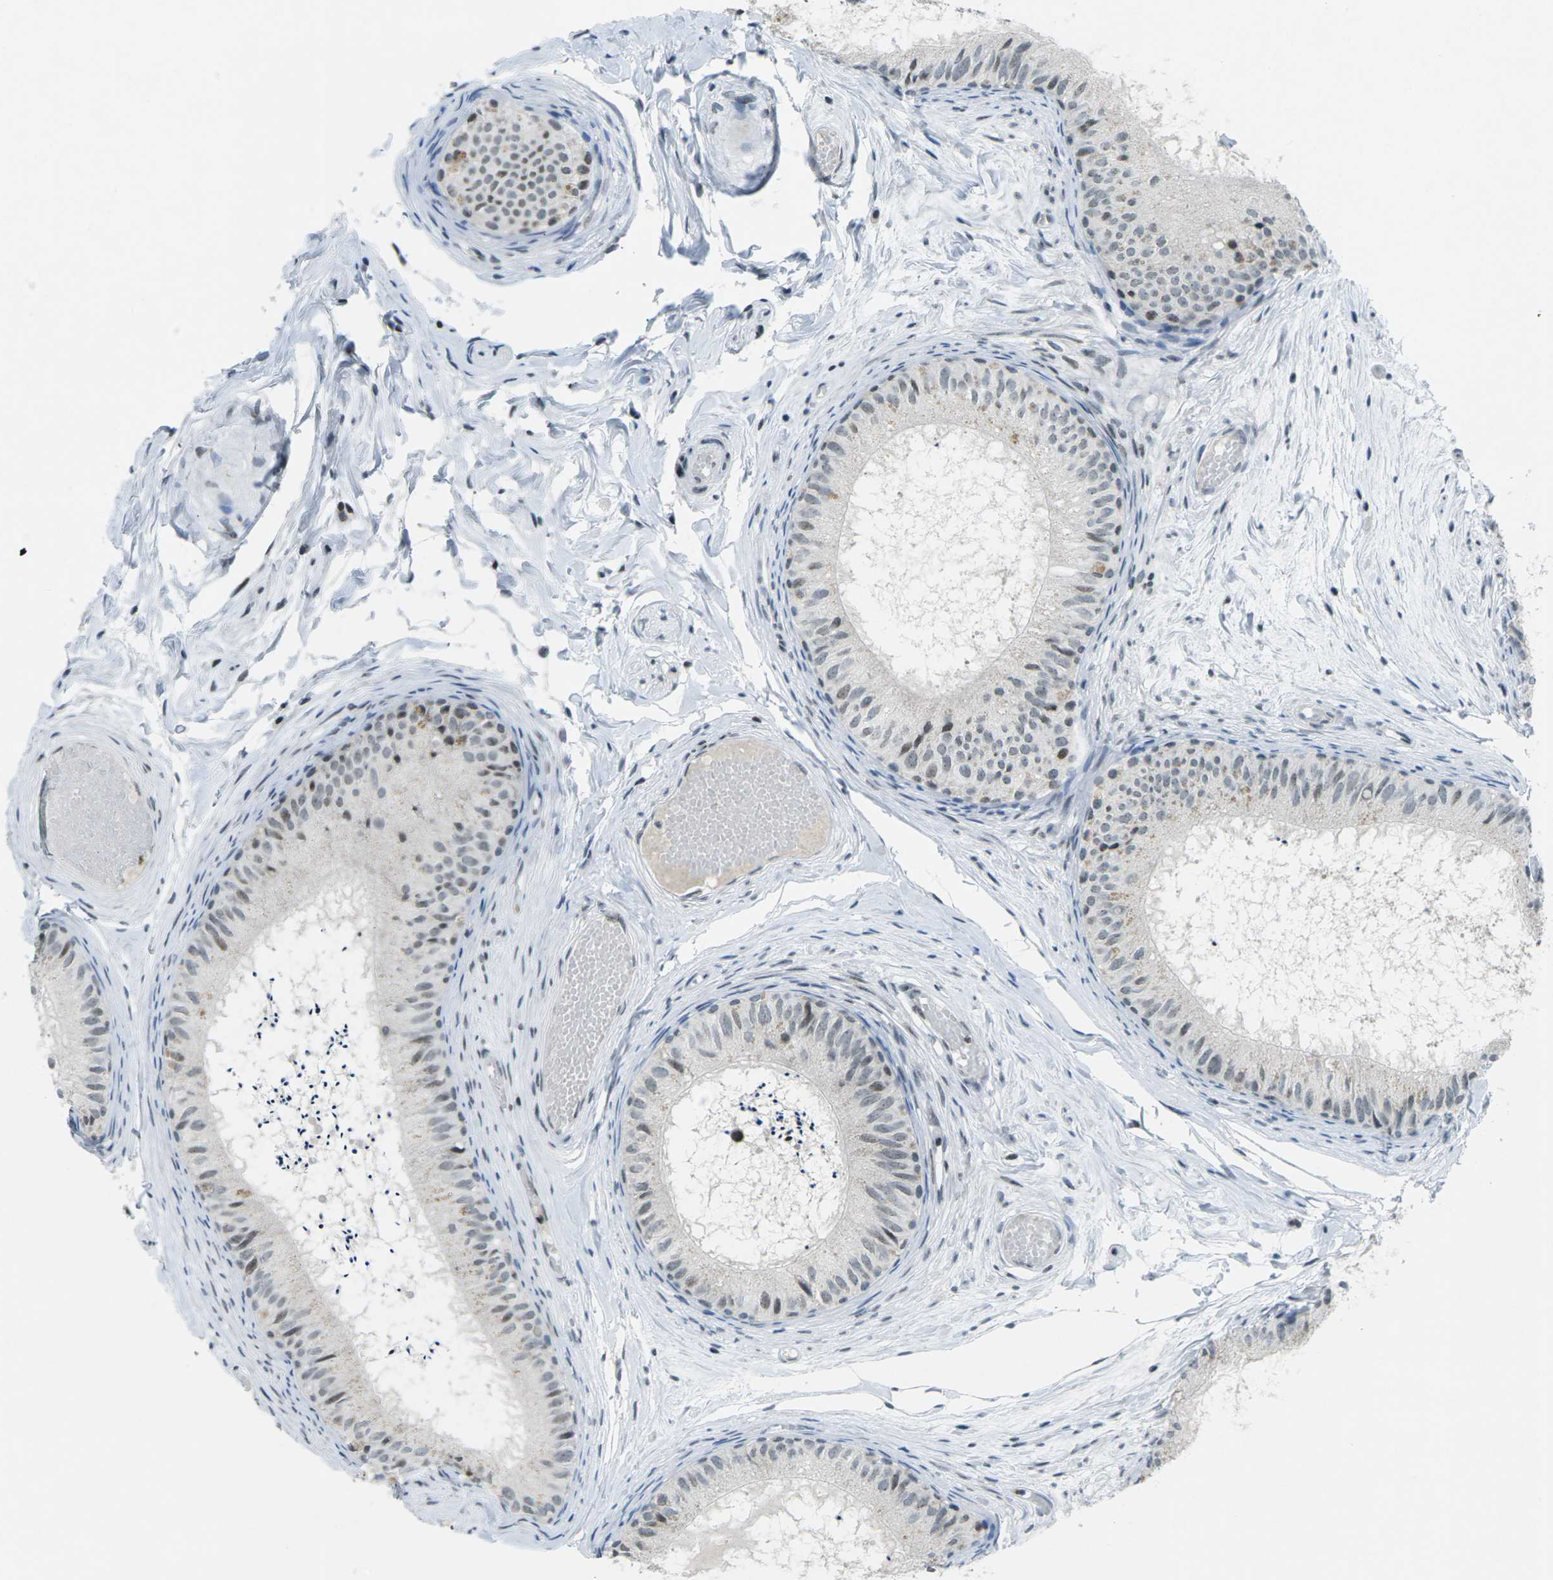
{"staining": {"intensity": "moderate", "quantity": "25%-75%", "location": "nuclear"}, "tissue": "epididymis", "cell_type": "Glandular cells", "image_type": "normal", "snomed": [{"axis": "morphology", "description": "Normal tissue, NOS"}, {"axis": "topography", "description": "Epididymis"}], "caption": "This image exhibits unremarkable epididymis stained with immunohistochemistry to label a protein in brown. The nuclear of glandular cells show moderate positivity for the protein. Nuclei are counter-stained blue.", "gene": "EME1", "patient": {"sex": "male", "age": 46}}